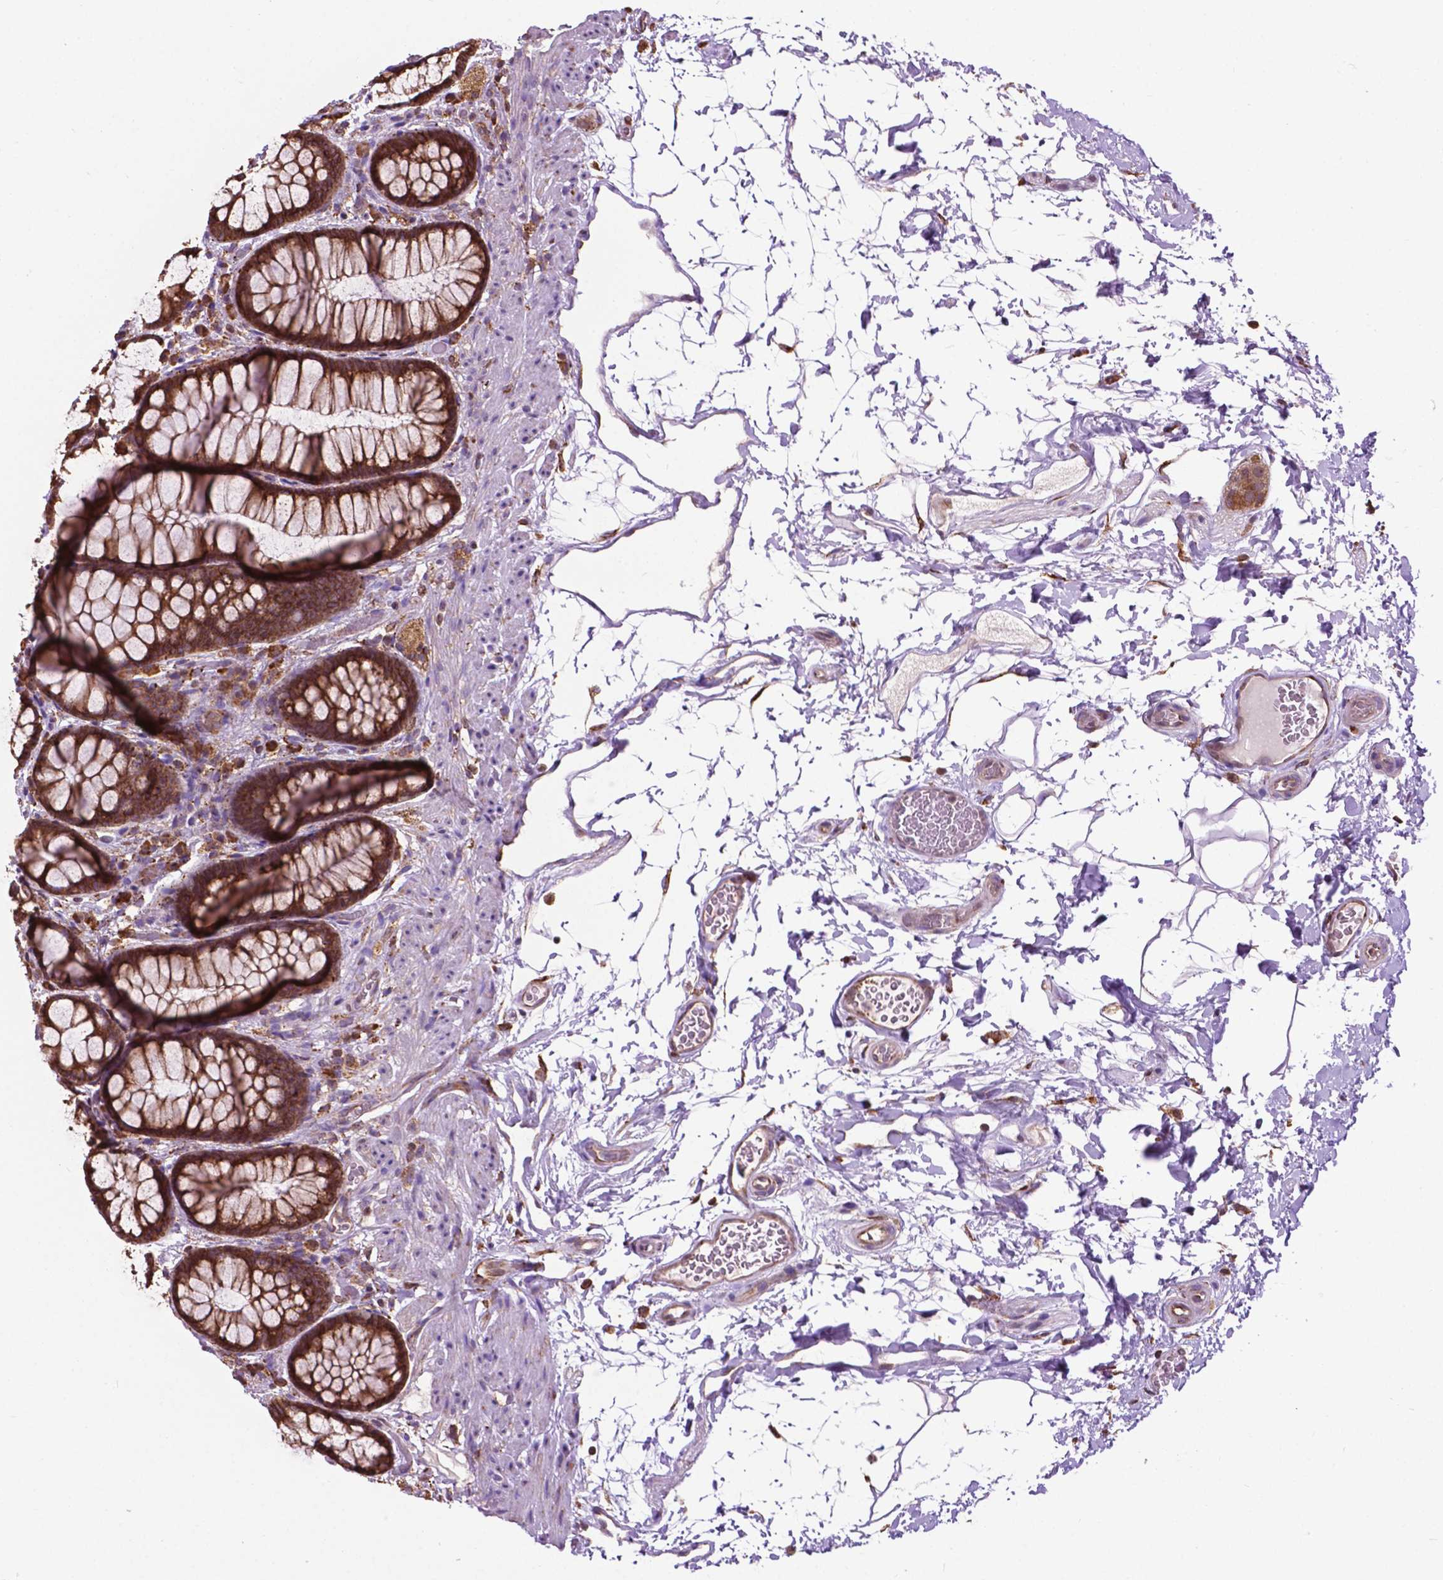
{"staining": {"intensity": "strong", "quantity": ">75%", "location": "cytoplasmic/membranous"}, "tissue": "rectum", "cell_type": "Glandular cells", "image_type": "normal", "snomed": [{"axis": "morphology", "description": "Normal tissue, NOS"}, {"axis": "topography", "description": "Rectum"}], "caption": "Immunohistochemical staining of unremarkable human rectum reveals >75% levels of strong cytoplasmic/membranous protein expression in about >75% of glandular cells.", "gene": "GANAB", "patient": {"sex": "female", "age": 62}}